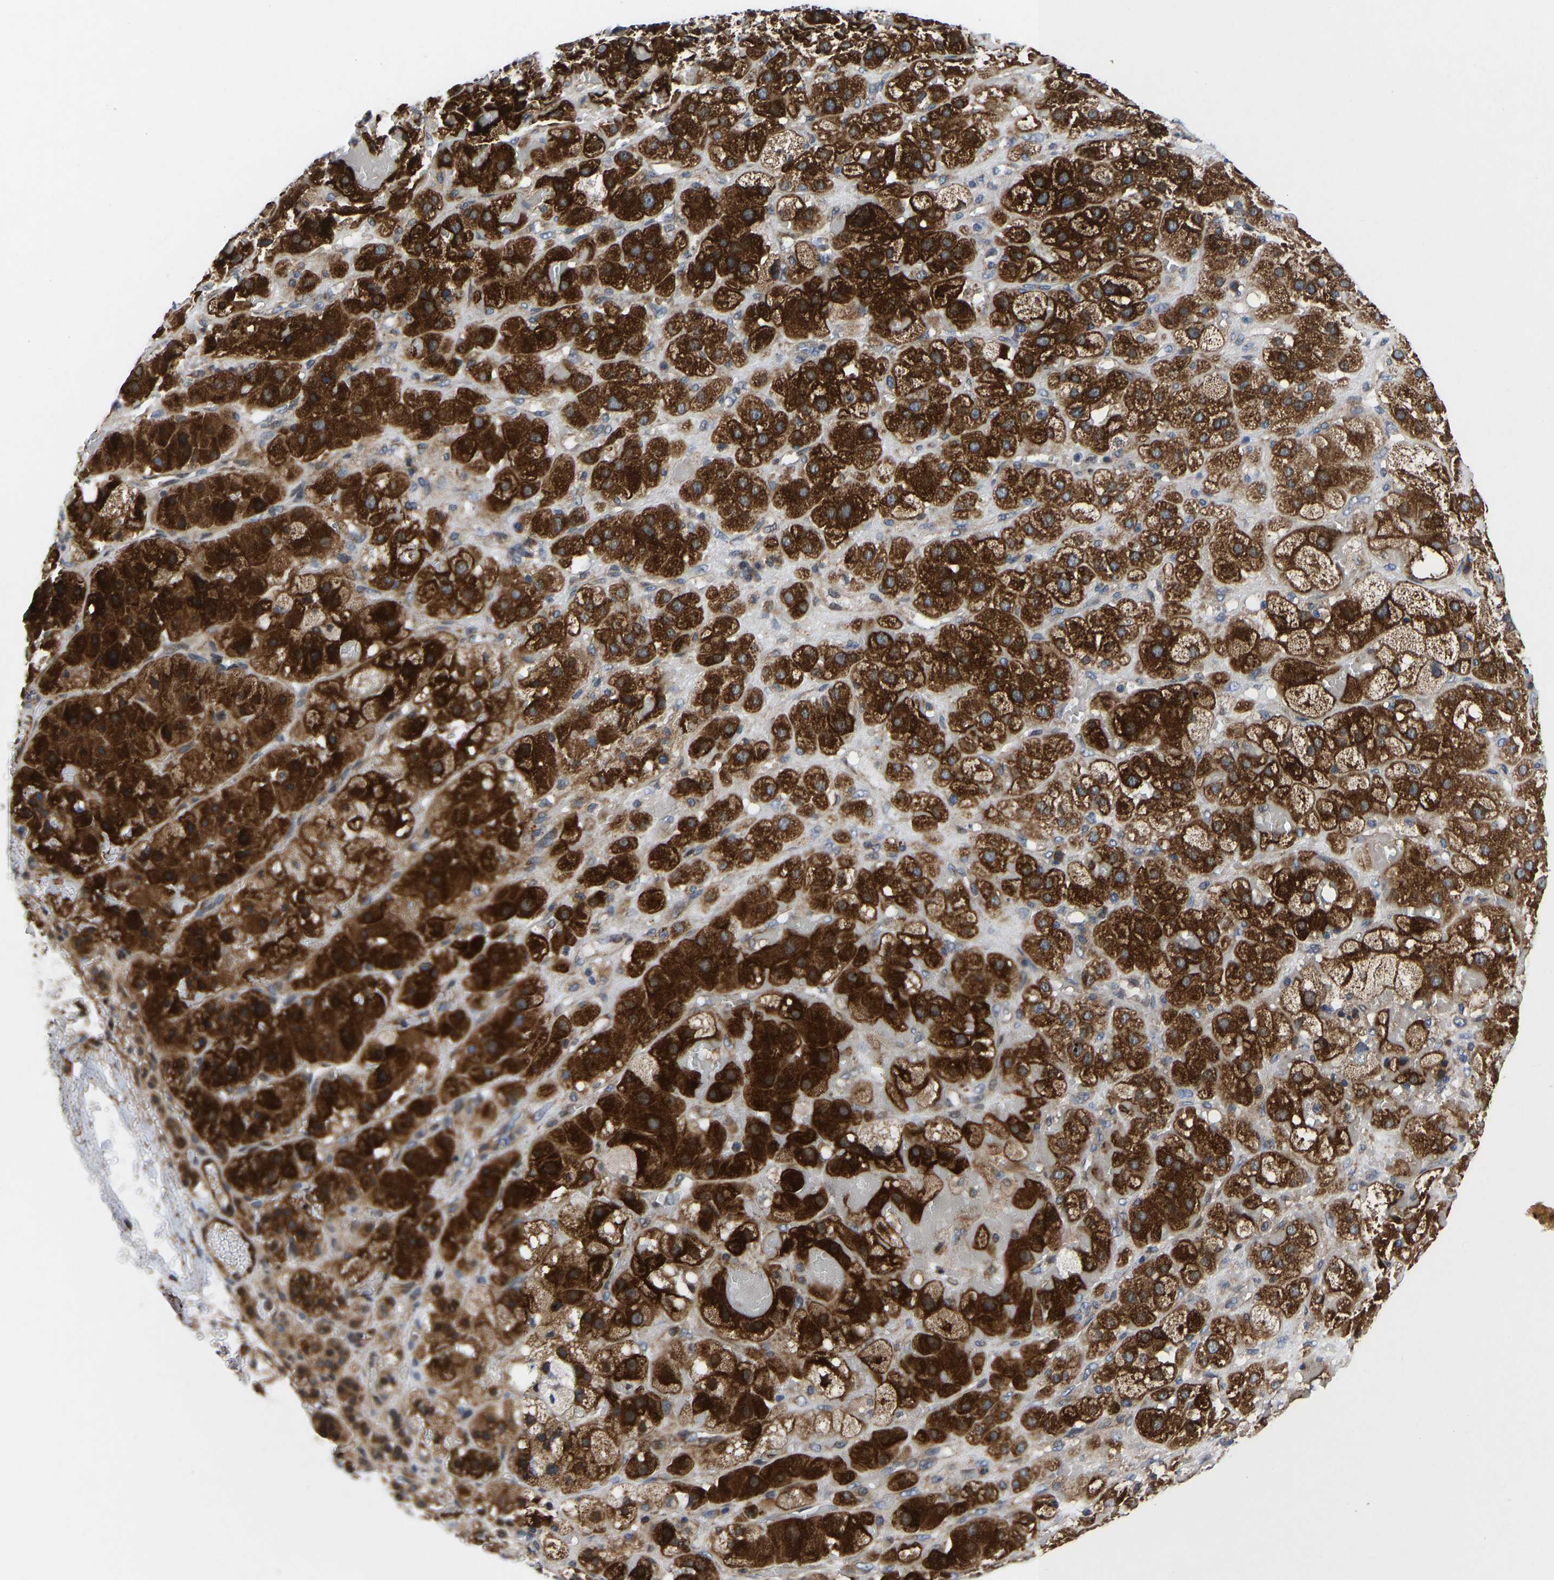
{"staining": {"intensity": "strong", "quantity": ">75%", "location": "cytoplasmic/membranous,nuclear"}, "tissue": "adrenal gland", "cell_type": "Glandular cells", "image_type": "normal", "snomed": [{"axis": "morphology", "description": "Normal tissue, NOS"}, {"axis": "topography", "description": "Adrenal gland"}], "caption": "Glandular cells display high levels of strong cytoplasmic/membranous,nuclear expression in about >75% of cells in unremarkable adrenal gland.", "gene": "TMEM38B", "patient": {"sex": "female", "age": 47}}